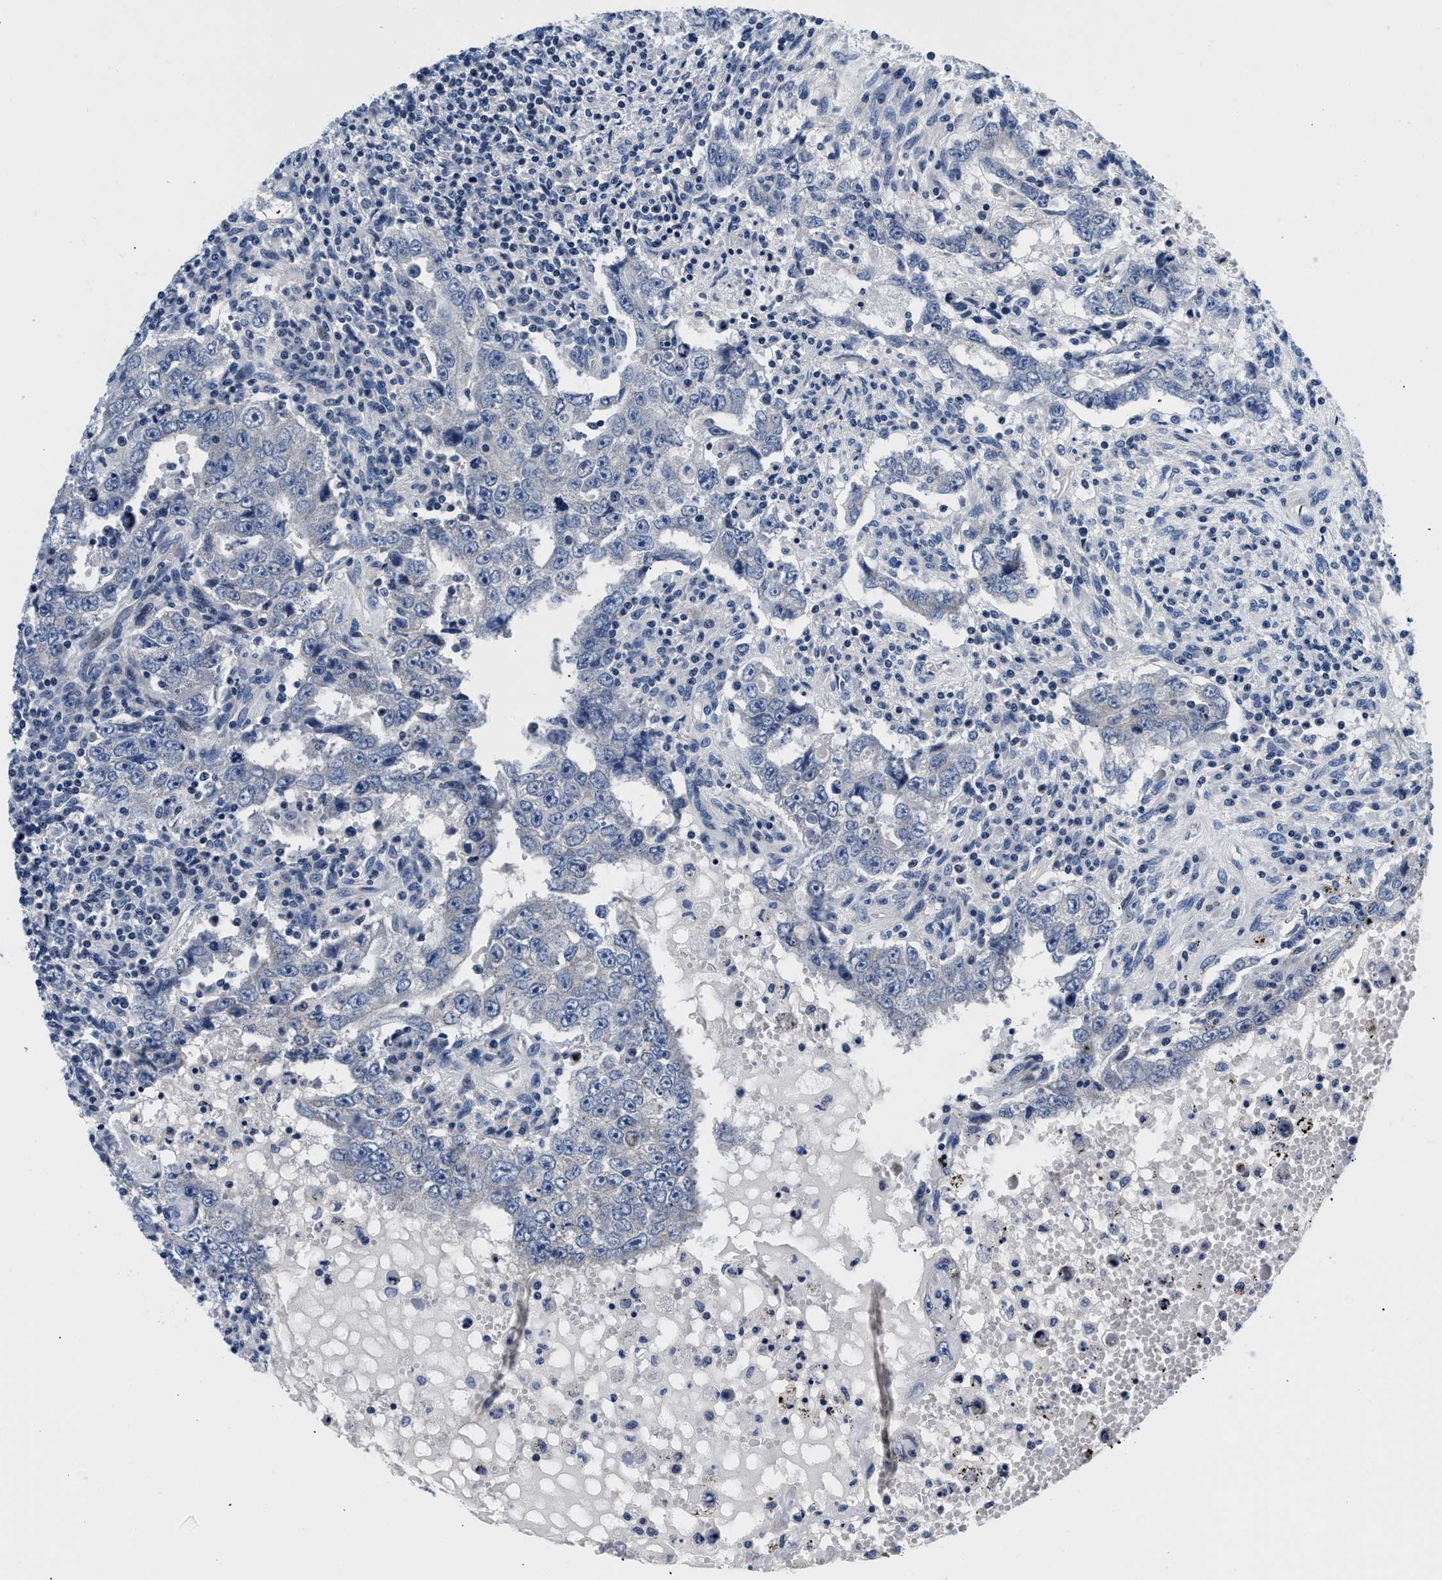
{"staining": {"intensity": "negative", "quantity": "none", "location": "none"}, "tissue": "testis cancer", "cell_type": "Tumor cells", "image_type": "cancer", "snomed": [{"axis": "morphology", "description": "Carcinoma, Embryonal, NOS"}, {"axis": "topography", "description": "Testis"}], "caption": "Micrograph shows no protein staining in tumor cells of embryonal carcinoma (testis) tissue.", "gene": "PDP1", "patient": {"sex": "male", "age": 26}}